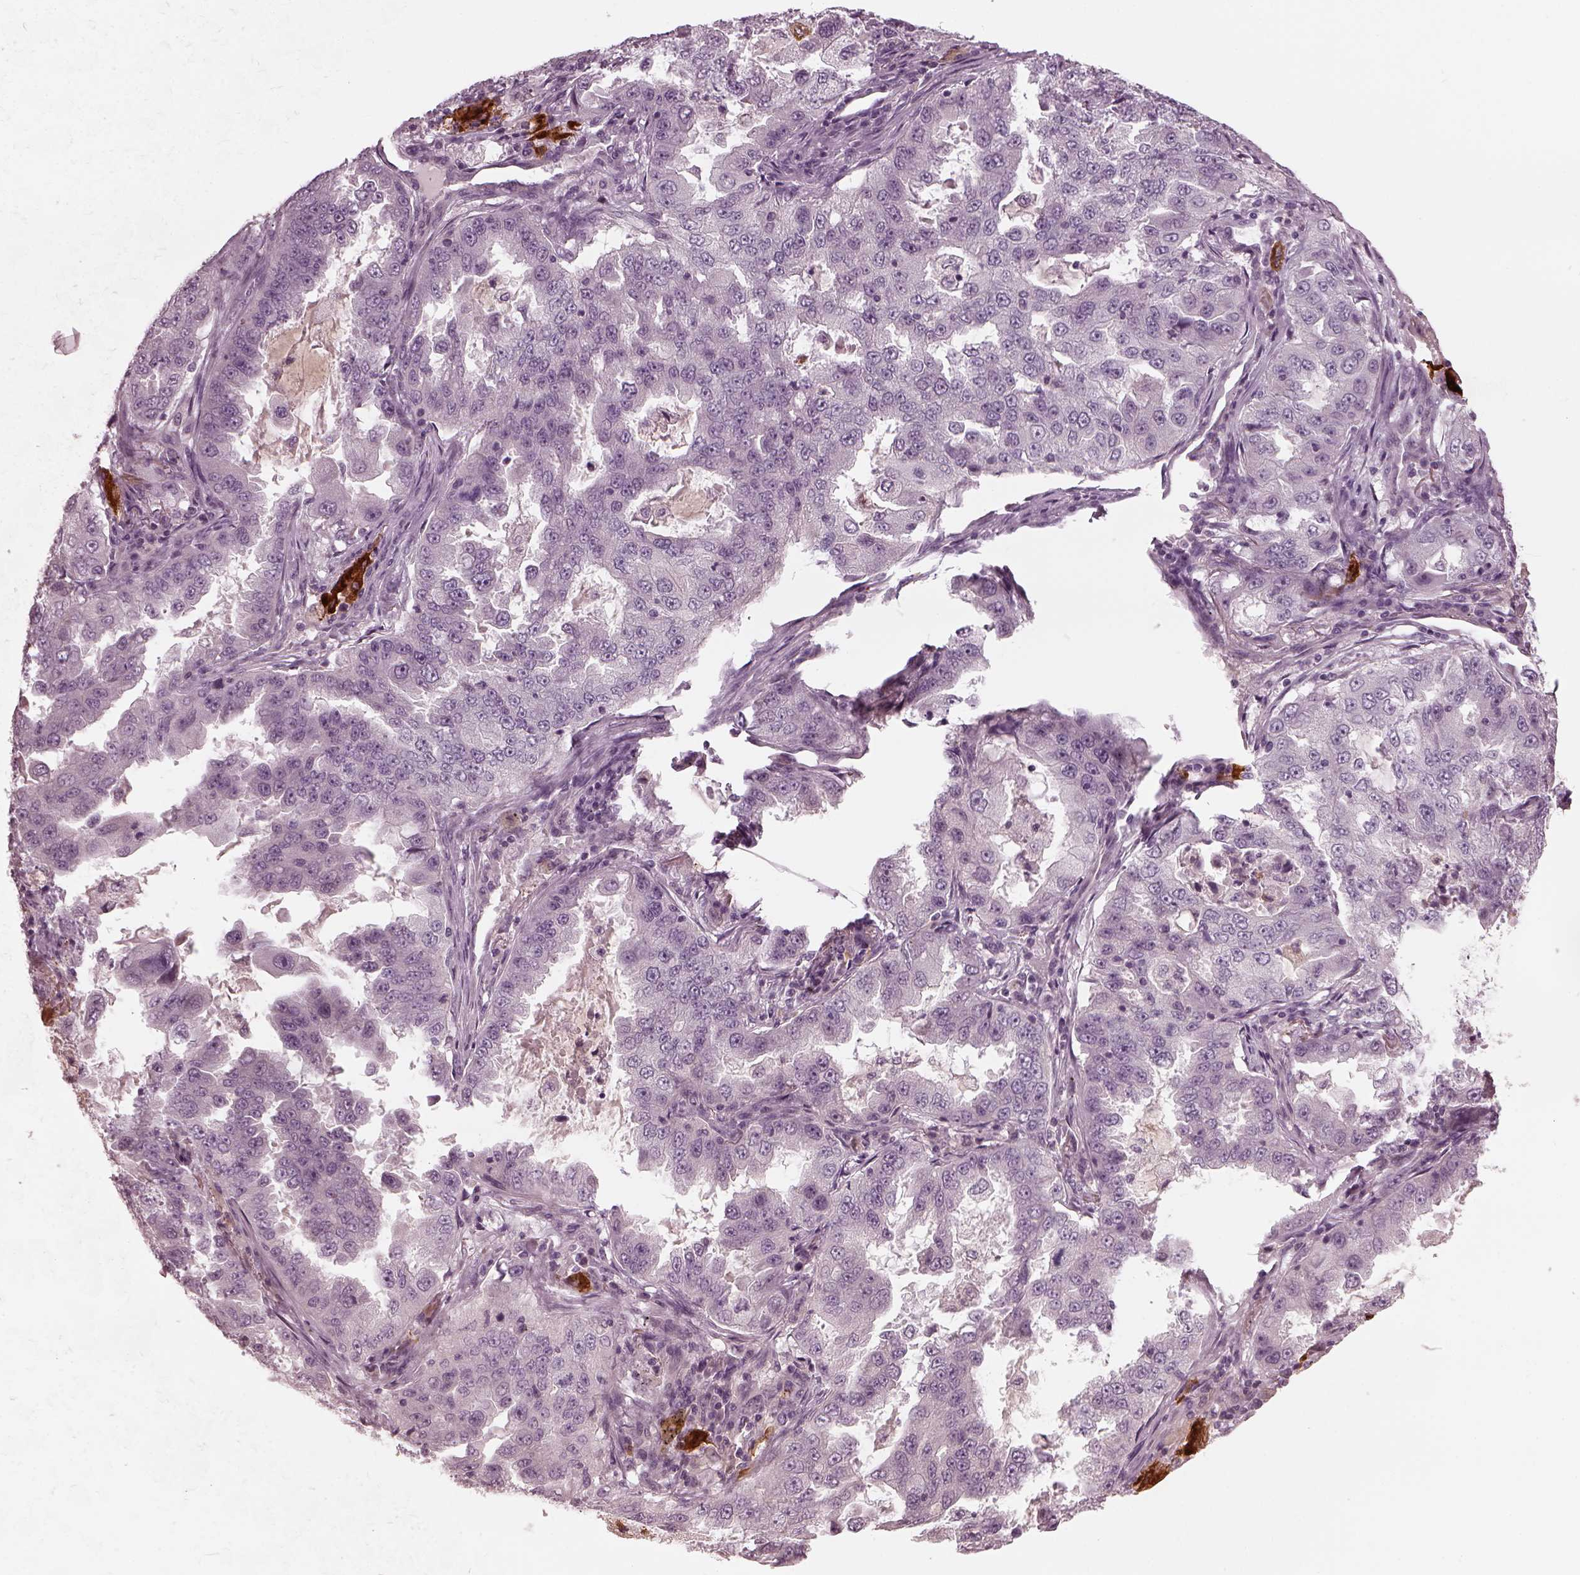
{"staining": {"intensity": "negative", "quantity": "none", "location": "none"}, "tissue": "lung cancer", "cell_type": "Tumor cells", "image_type": "cancer", "snomed": [{"axis": "morphology", "description": "Adenocarcinoma, NOS"}, {"axis": "topography", "description": "Lung"}], "caption": "Protein analysis of lung cancer exhibits no significant staining in tumor cells. (Immunohistochemistry, brightfield microscopy, high magnification).", "gene": "CHIT1", "patient": {"sex": "female", "age": 61}}